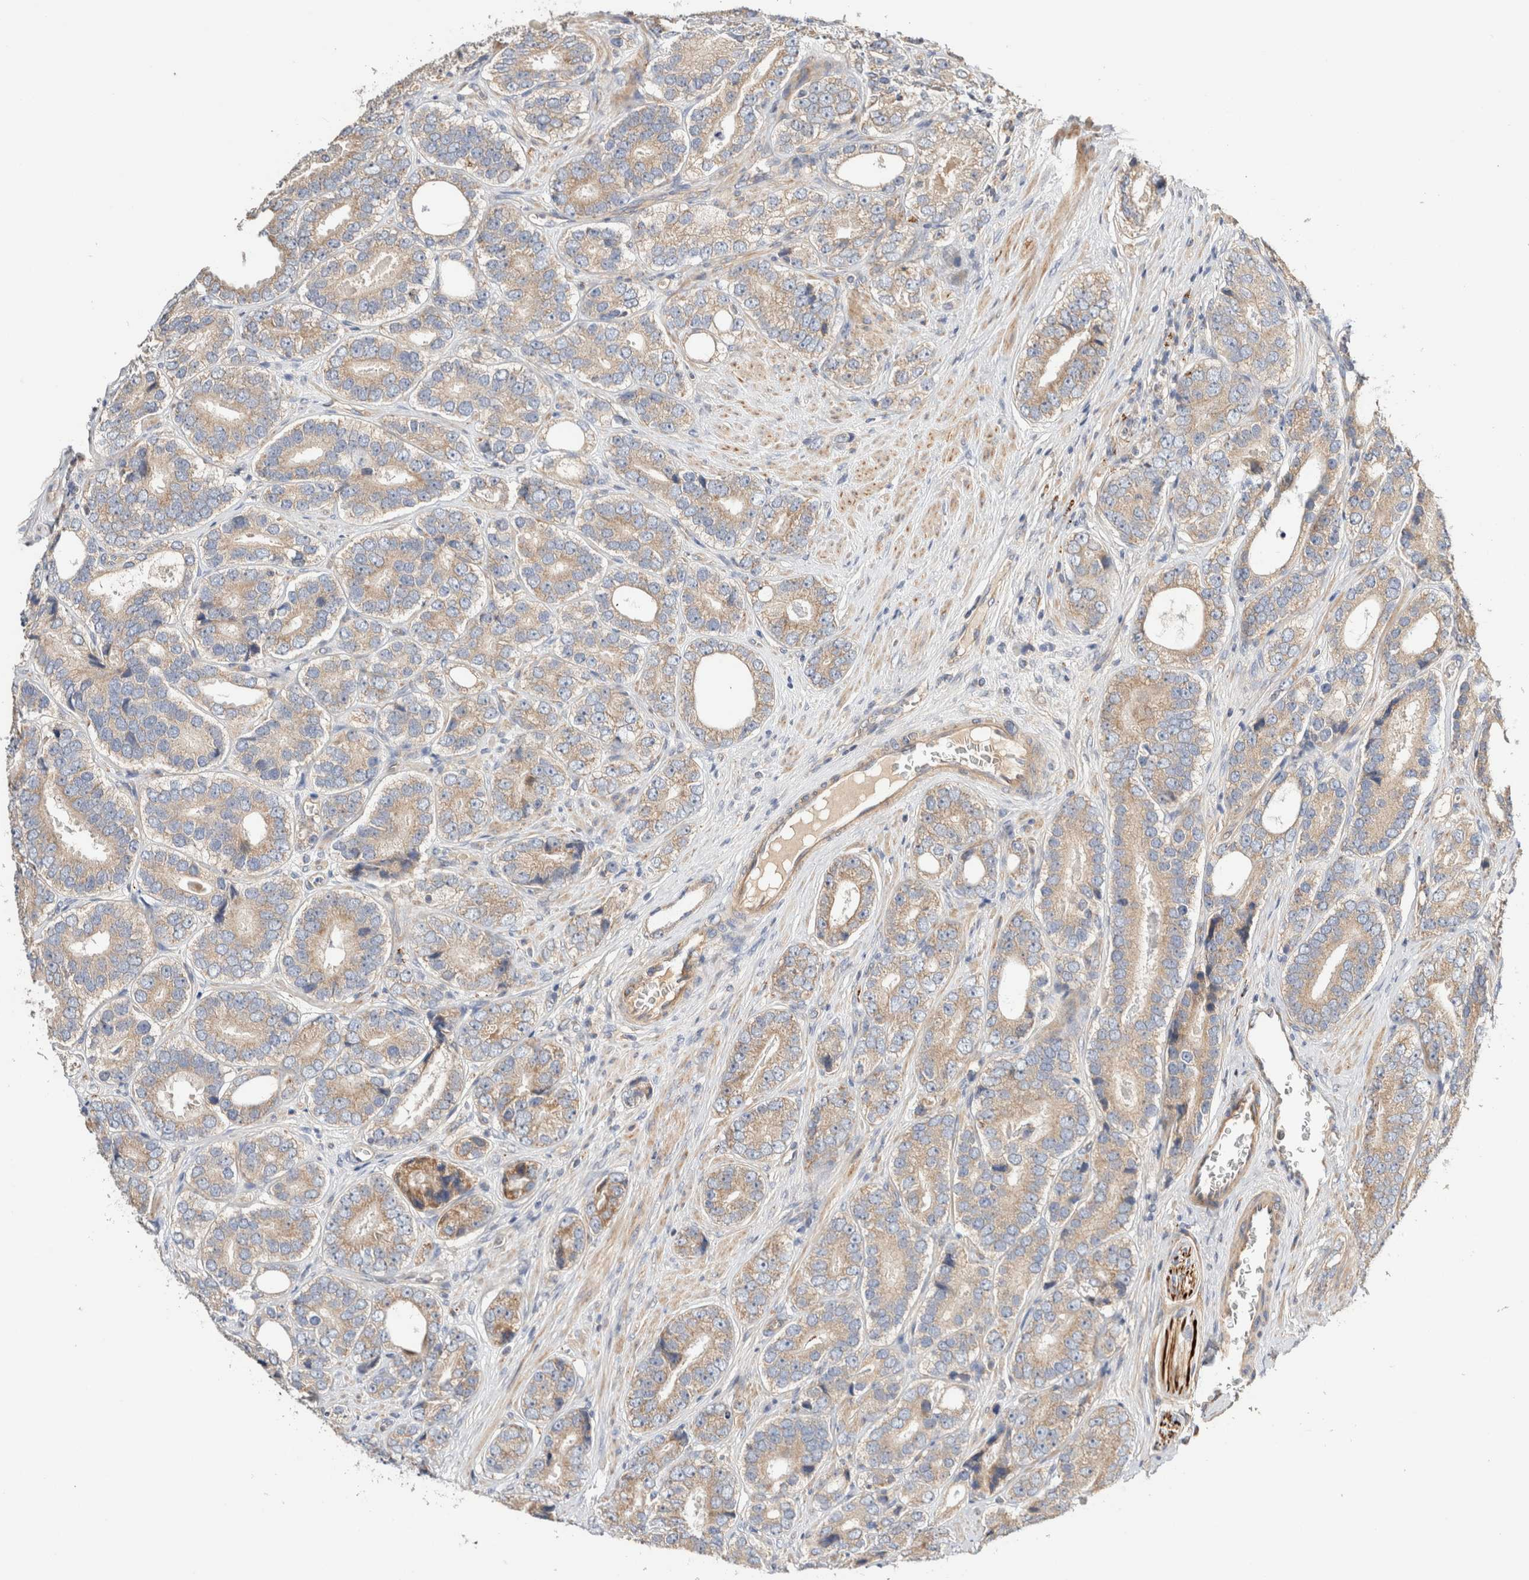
{"staining": {"intensity": "weak", "quantity": ">75%", "location": "cytoplasmic/membranous"}, "tissue": "prostate cancer", "cell_type": "Tumor cells", "image_type": "cancer", "snomed": [{"axis": "morphology", "description": "Adenocarcinoma, High grade"}, {"axis": "topography", "description": "Prostate"}], "caption": "Brown immunohistochemical staining in human high-grade adenocarcinoma (prostate) exhibits weak cytoplasmic/membranous expression in approximately >75% of tumor cells. Ihc stains the protein of interest in brown and the nuclei are stained blue.", "gene": "B3GNTL1", "patient": {"sex": "male", "age": 56}}